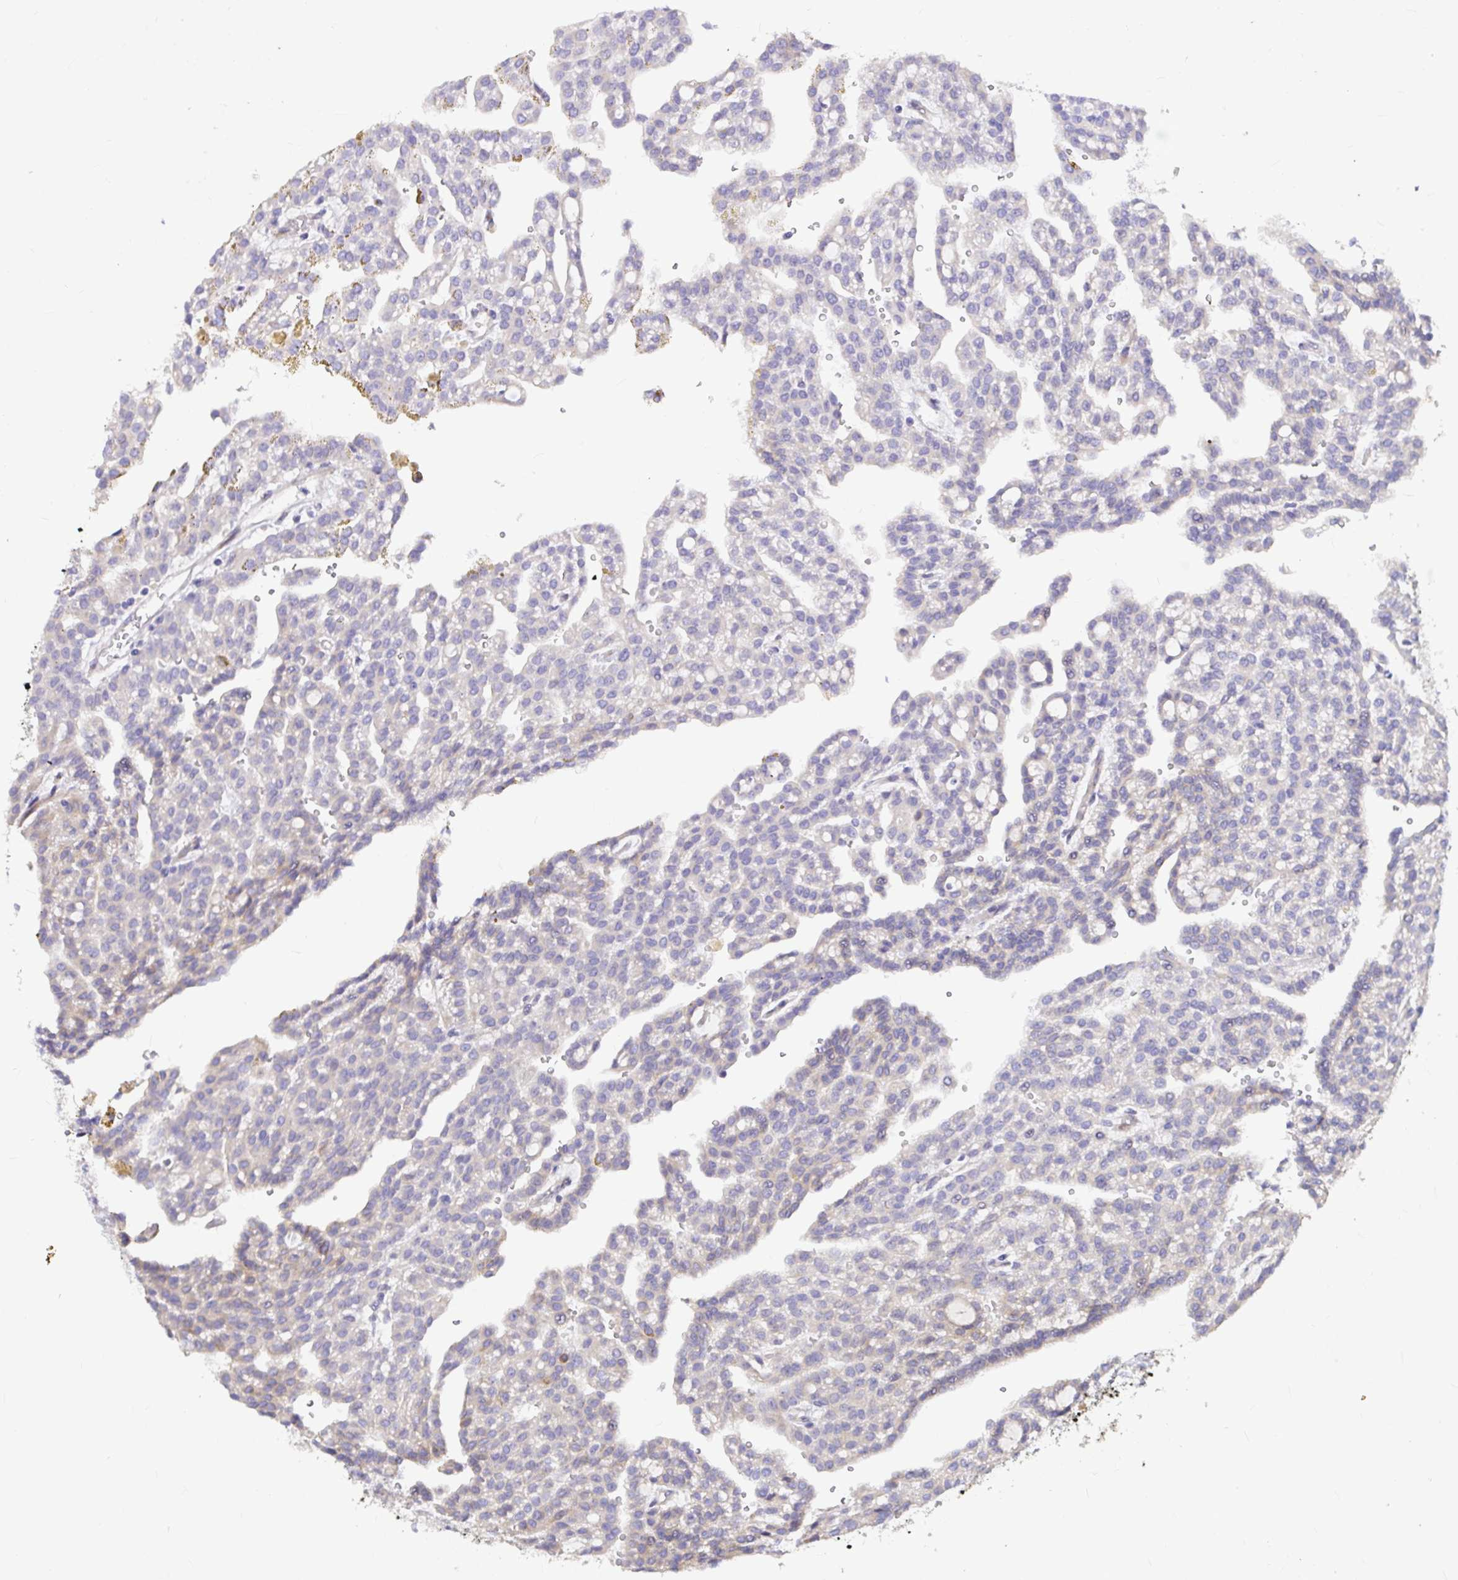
{"staining": {"intensity": "negative", "quantity": "none", "location": "none"}, "tissue": "renal cancer", "cell_type": "Tumor cells", "image_type": "cancer", "snomed": [{"axis": "morphology", "description": "Adenocarcinoma, NOS"}, {"axis": "topography", "description": "Kidney"}], "caption": "High magnification brightfield microscopy of renal cancer stained with DAB (3,3'-diaminobenzidine) (brown) and counterstained with hematoxylin (blue): tumor cells show no significant staining. (DAB (3,3'-diaminobenzidine) immunohistochemistry (IHC) with hematoxylin counter stain).", "gene": "GABBR2", "patient": {"sex": "male", "age": 63}}